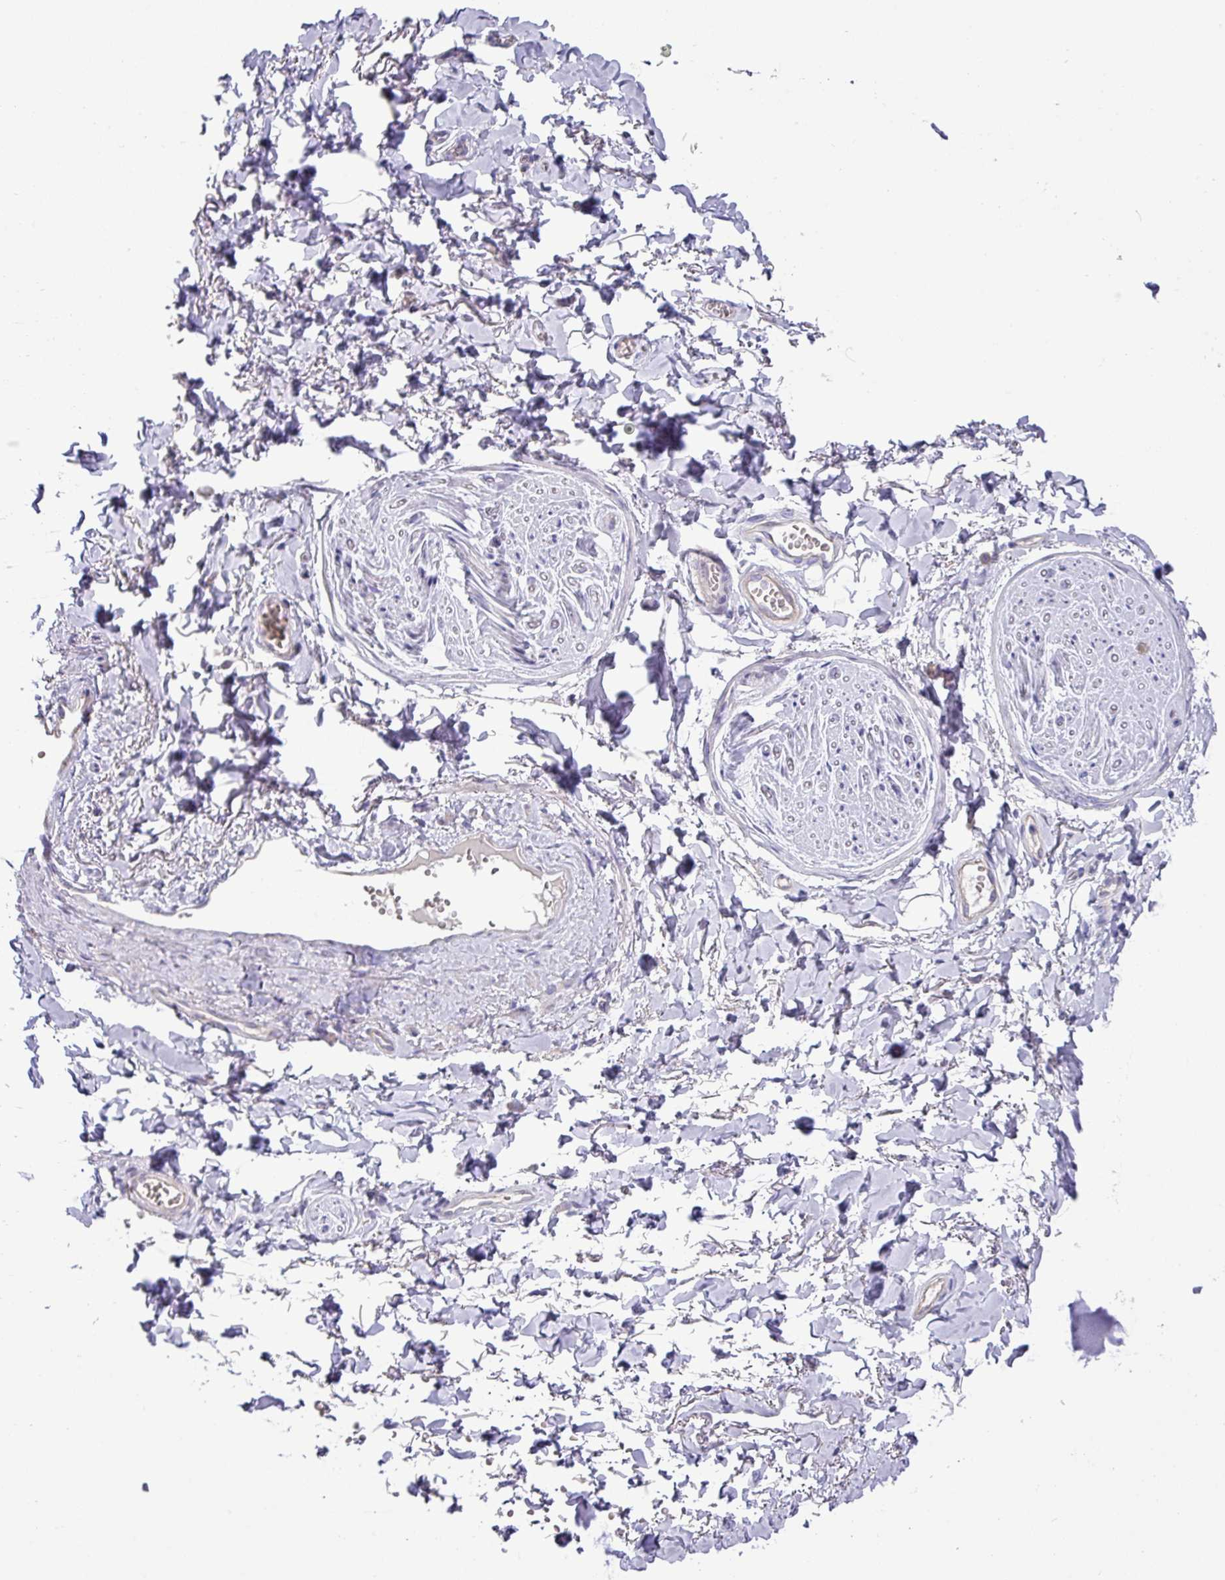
{"staining": {"intensity": "negative", "quantity": "none", "location": "none"}, "tissue": "adipose tissue", "cell_type": "Adipocytes", "image_type": "normal", "snomed": [{"axis": "morphology", "description": "Normal tissue, NOS"}, {"axis": "topography", "description": "Vulva"}, {"axis": "topography", "description": "Vagina"}, {"axis": "topography", "description": "Peripheral nerve tissue"}], "caption": "The histopathology image exhibits no staining of adipocytes in benign adipose tissue.", "gene": "RGS16", "patient": {"sex": "female", "age": 66}}